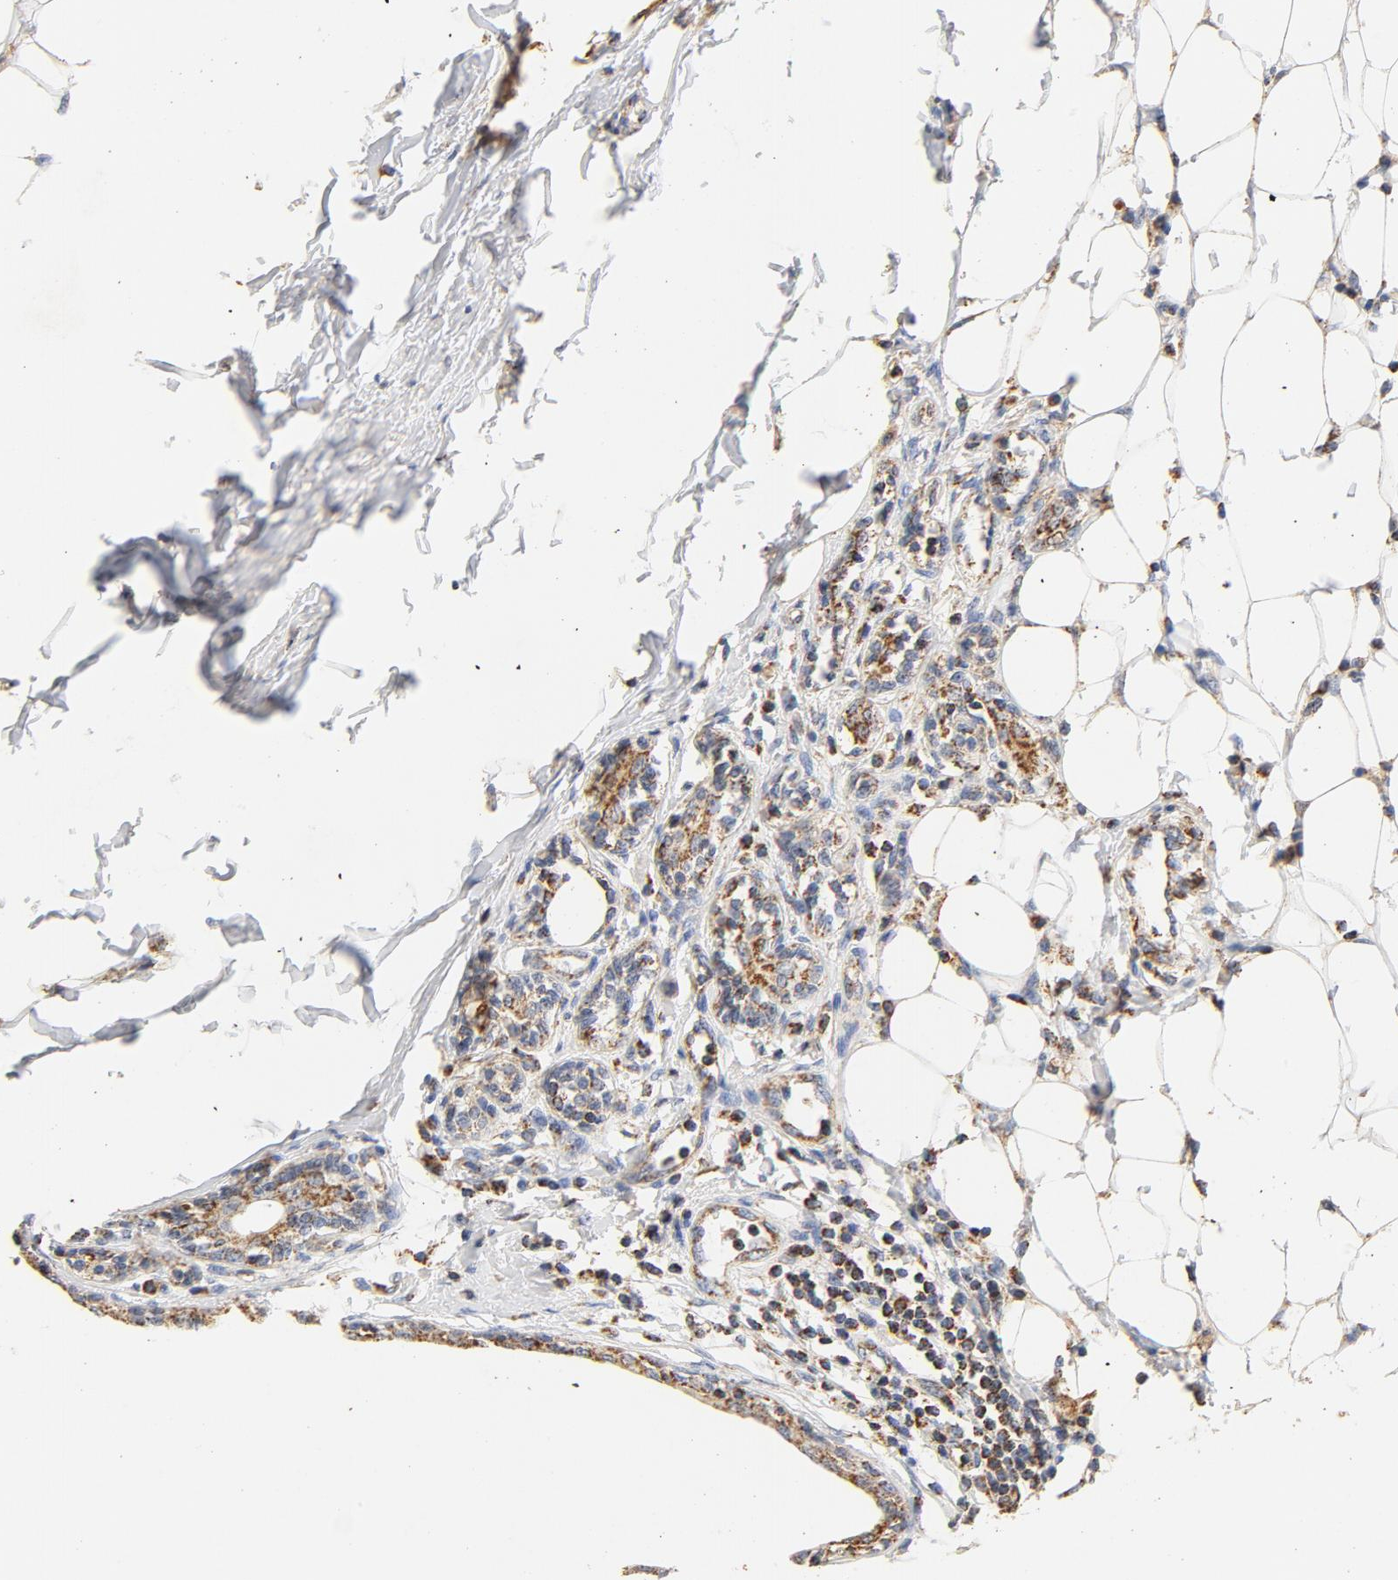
{"staining": {"intensity": "moderate", "quantity": ">75%", "location": "cytoplasmic/membranous"}, "tissue": "breast cancer", "cell_type": "Tumor cells", "image_type": "cancer", "snomed": [{"axis": "morphology", "description": "Duct carcinoma"}, {"axis": "topography", "description": "Breast"}], "caption": "Protein expression analysis of breast intraductal carcinoma shows moderate cytoplasmic/membranous staining in approximately >75% of tumor cells.", "gene": "COX4I1", "patient": {"sex": "female", "age": 40}}